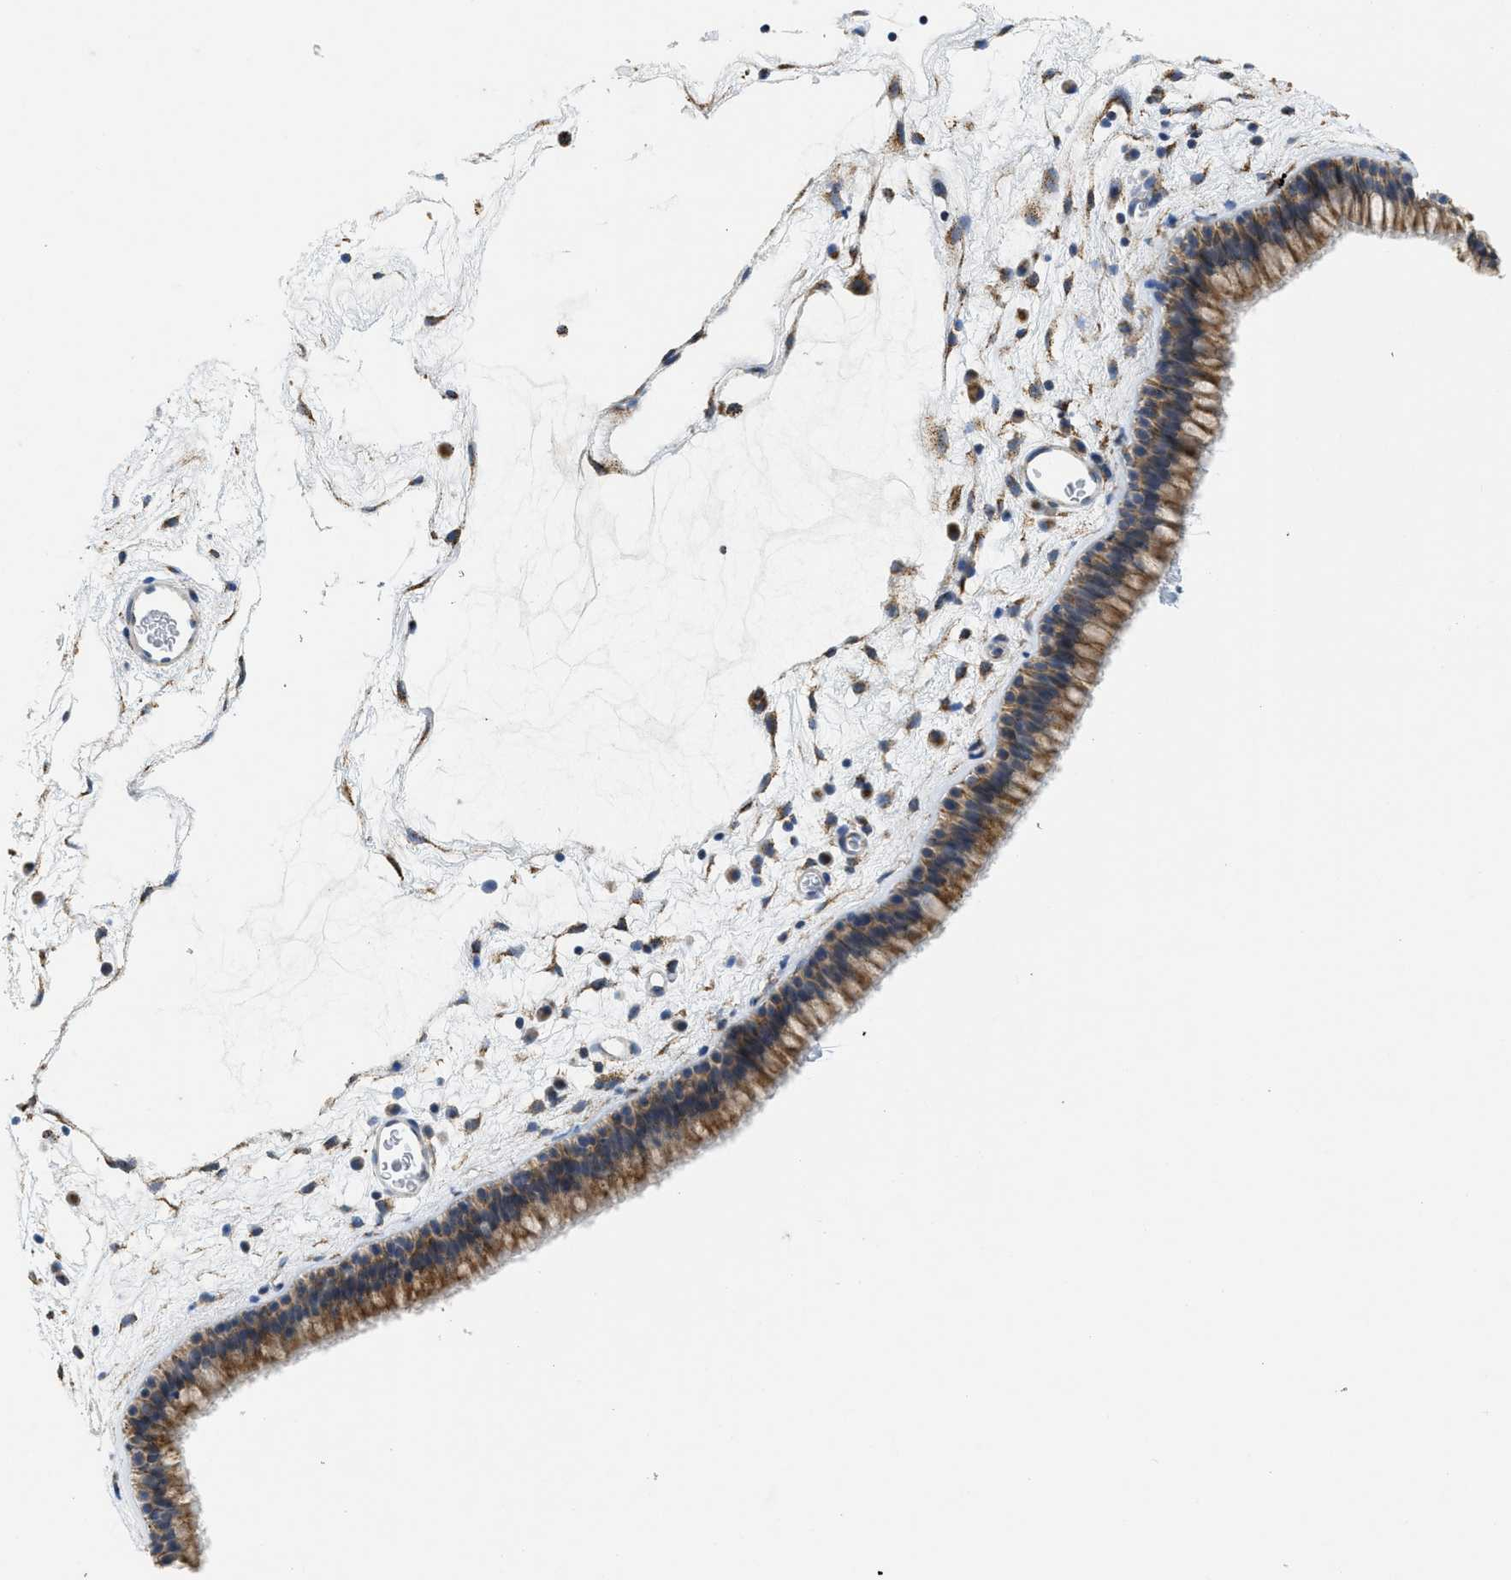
{"staining": {"intensity": "moderate", "quantity": ">75%", "location": "cytoplasmic/membranous"}, "tissue": "nasopharynx", "cell_type": "Respiratory epithelial cells", "image_type": "normal", "snomed": [{"axis": "morphology", "description": "Normal tissue, NOS"}, {"axis": "morphology", "description": "Inflammation, NOS"}, {"axis": "topography", "description": "Nasopharynx"}], "caption": "A brown stain shows moderate cytoplasmic/membranous staining of a protein in respiratory epithelial cells of unremarkable human nasopharynx. (IHC, brightfield microscopy, high magnification).", "gene": "GATD3", "patient": {"sex": "male", "age": 48}}